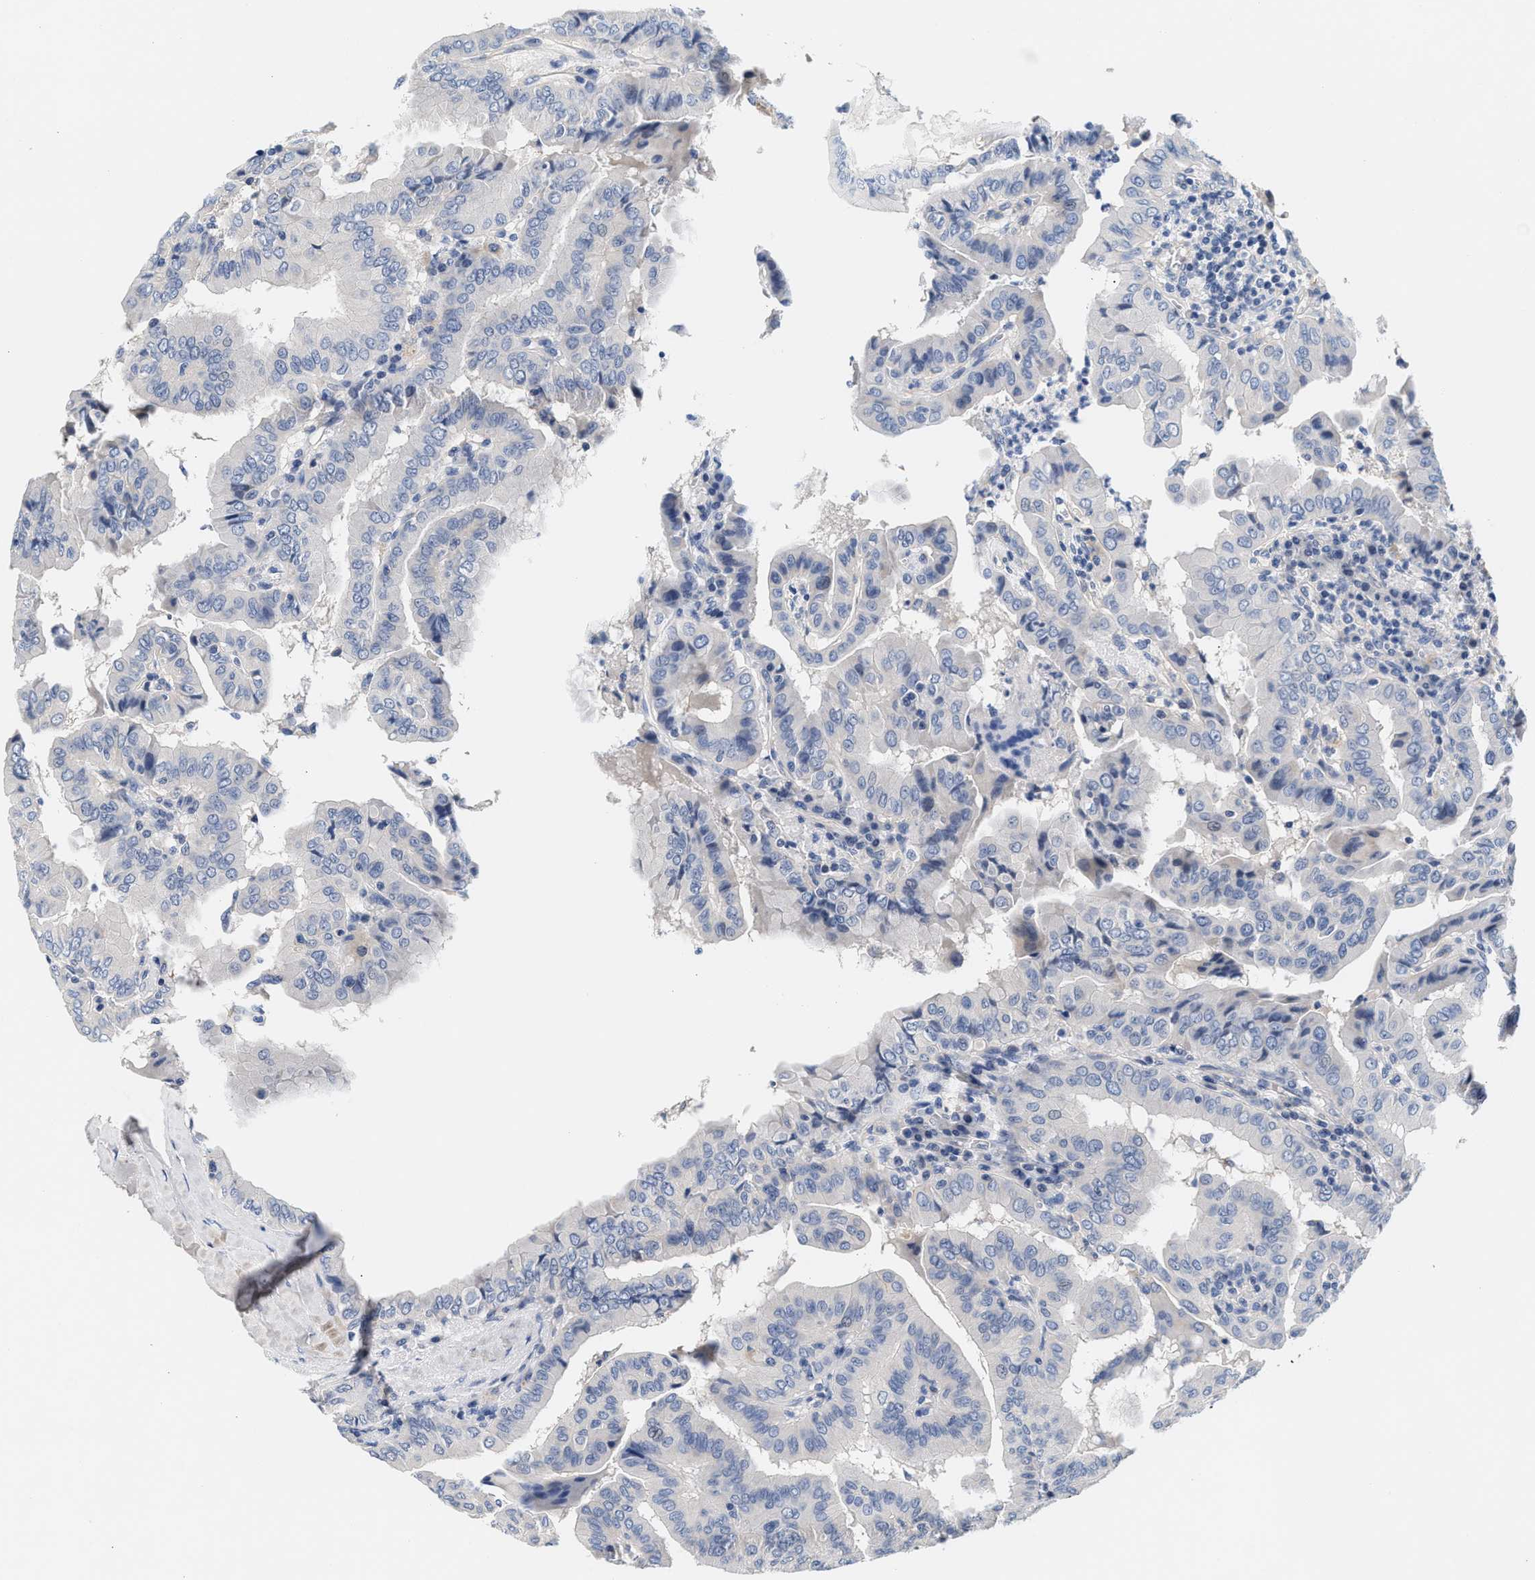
{"staining": {"intensity": "negative", "quantity": "none", "location": "none"}, "tissue": "thyroid cancer", "cell_type": "Tumor cells", "image_type": "cancer", "snomed": [{"axis": "morphology", "description": "Papillary adenocarcinoma, NOS"}, {"axis": "topography", "description": "Thyroid gland"}], "caption": "The immunohistochemistry (IHC) micrograph has no significant expression in tumor cells of thyroid cancer (papillary adenocarcinoma) tissue. (Brightfield microscopy of DAB immunohistochemistry at high magnification).", "gene": "ACTL7B", "patient": {"sex": "male", "age": 33}}